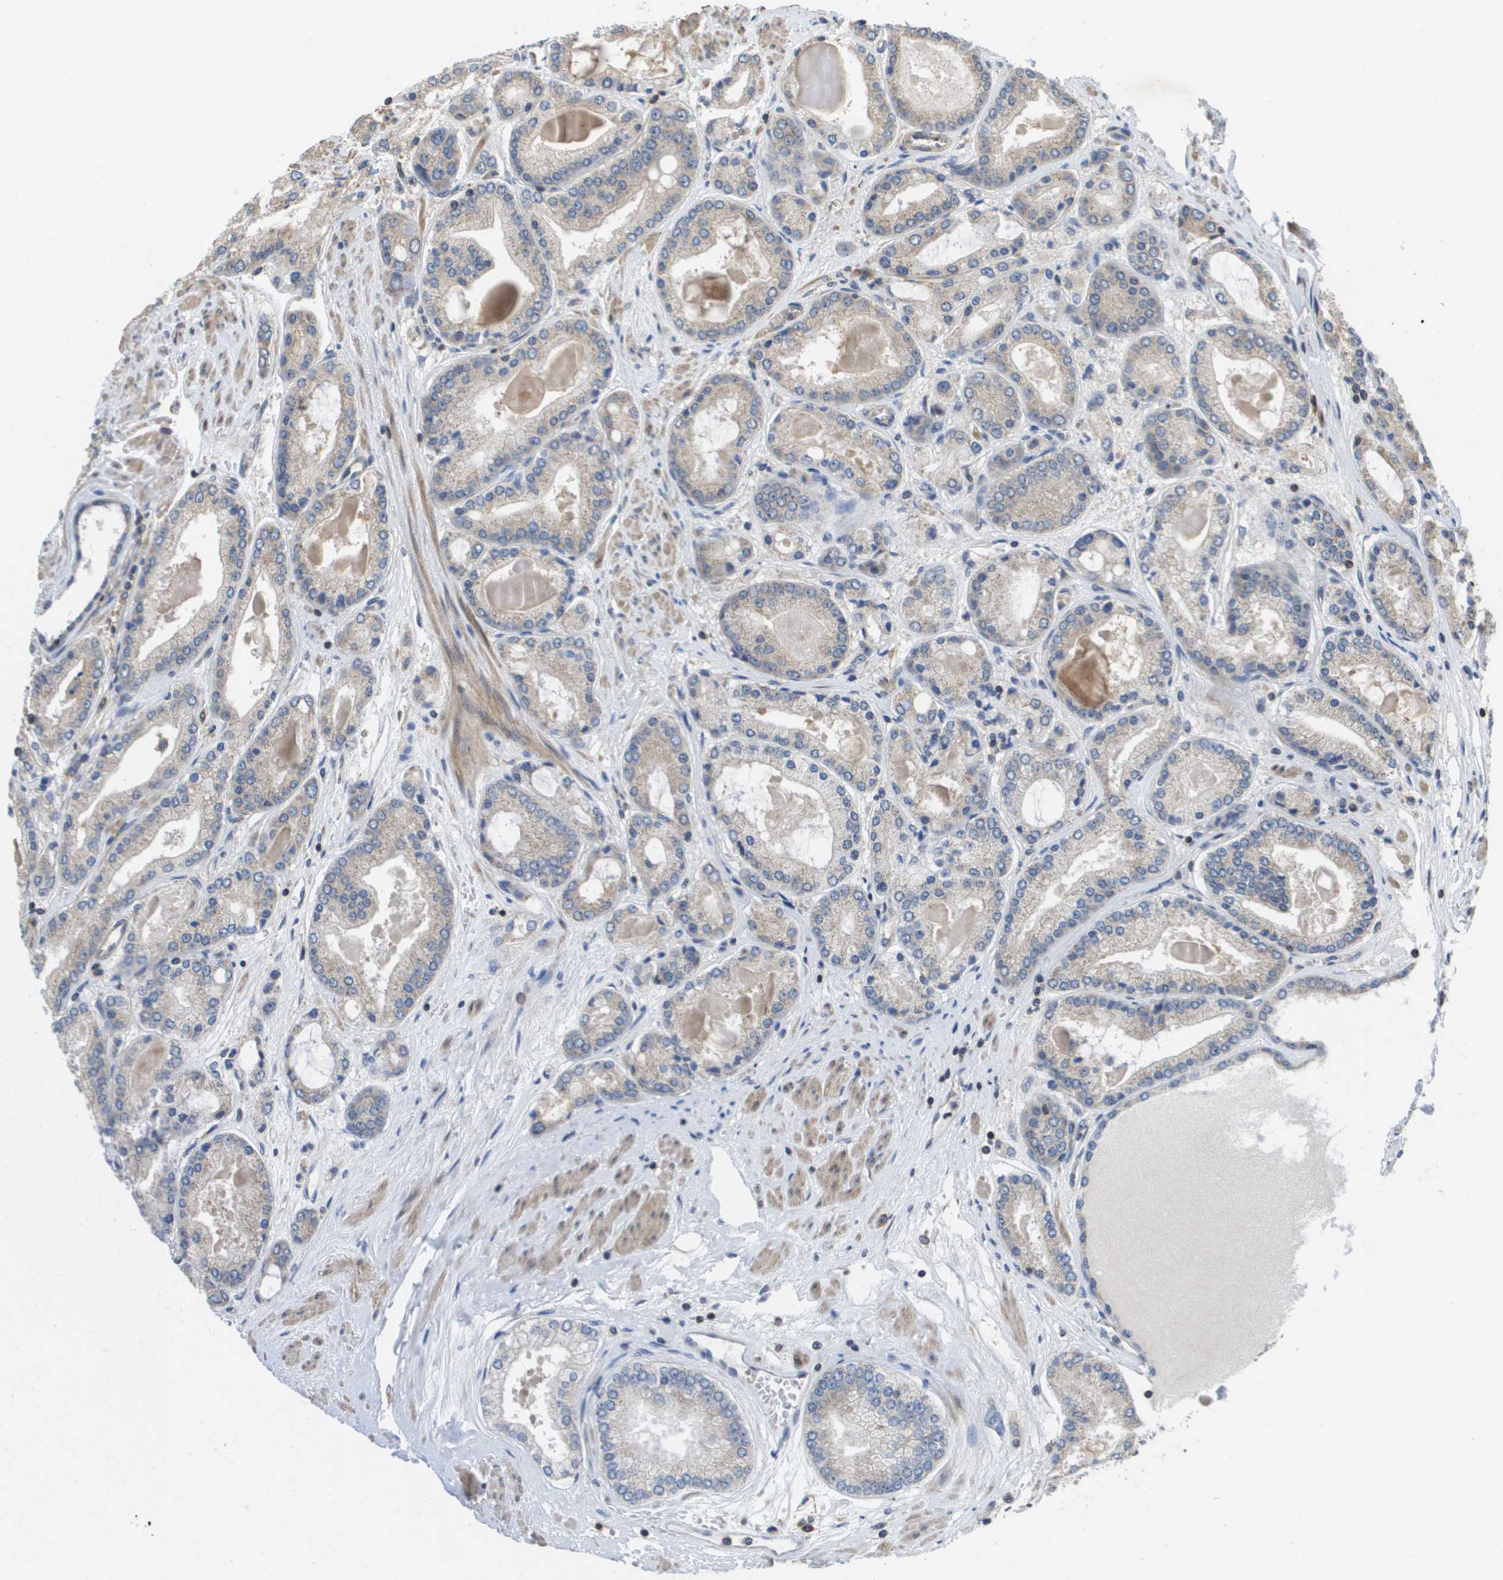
{"staining": {"intensity": "weak", "quantity": "25%-75%", "location": "cytoplasmic/membranous"}, "tissue": "prostate cancer", "cell_type": "Tumor cells", "image_type": "cancer", "snomed": [{"axis": "morphology", "description": "Adenocarcinoma, High grade"}, {"axis": "topography", "description": "Prostate"}], "caption": "Immunohistochemical staining of prostate cancer (high-grade adenocarcinoma) reveals weak cytoplasmic/membranous protein staining in approximately 25%-75% of tumor cells. Nuclei are stained in blue.", "gene": "RBM38", "patient": {"sex": "male", "age": 59}}